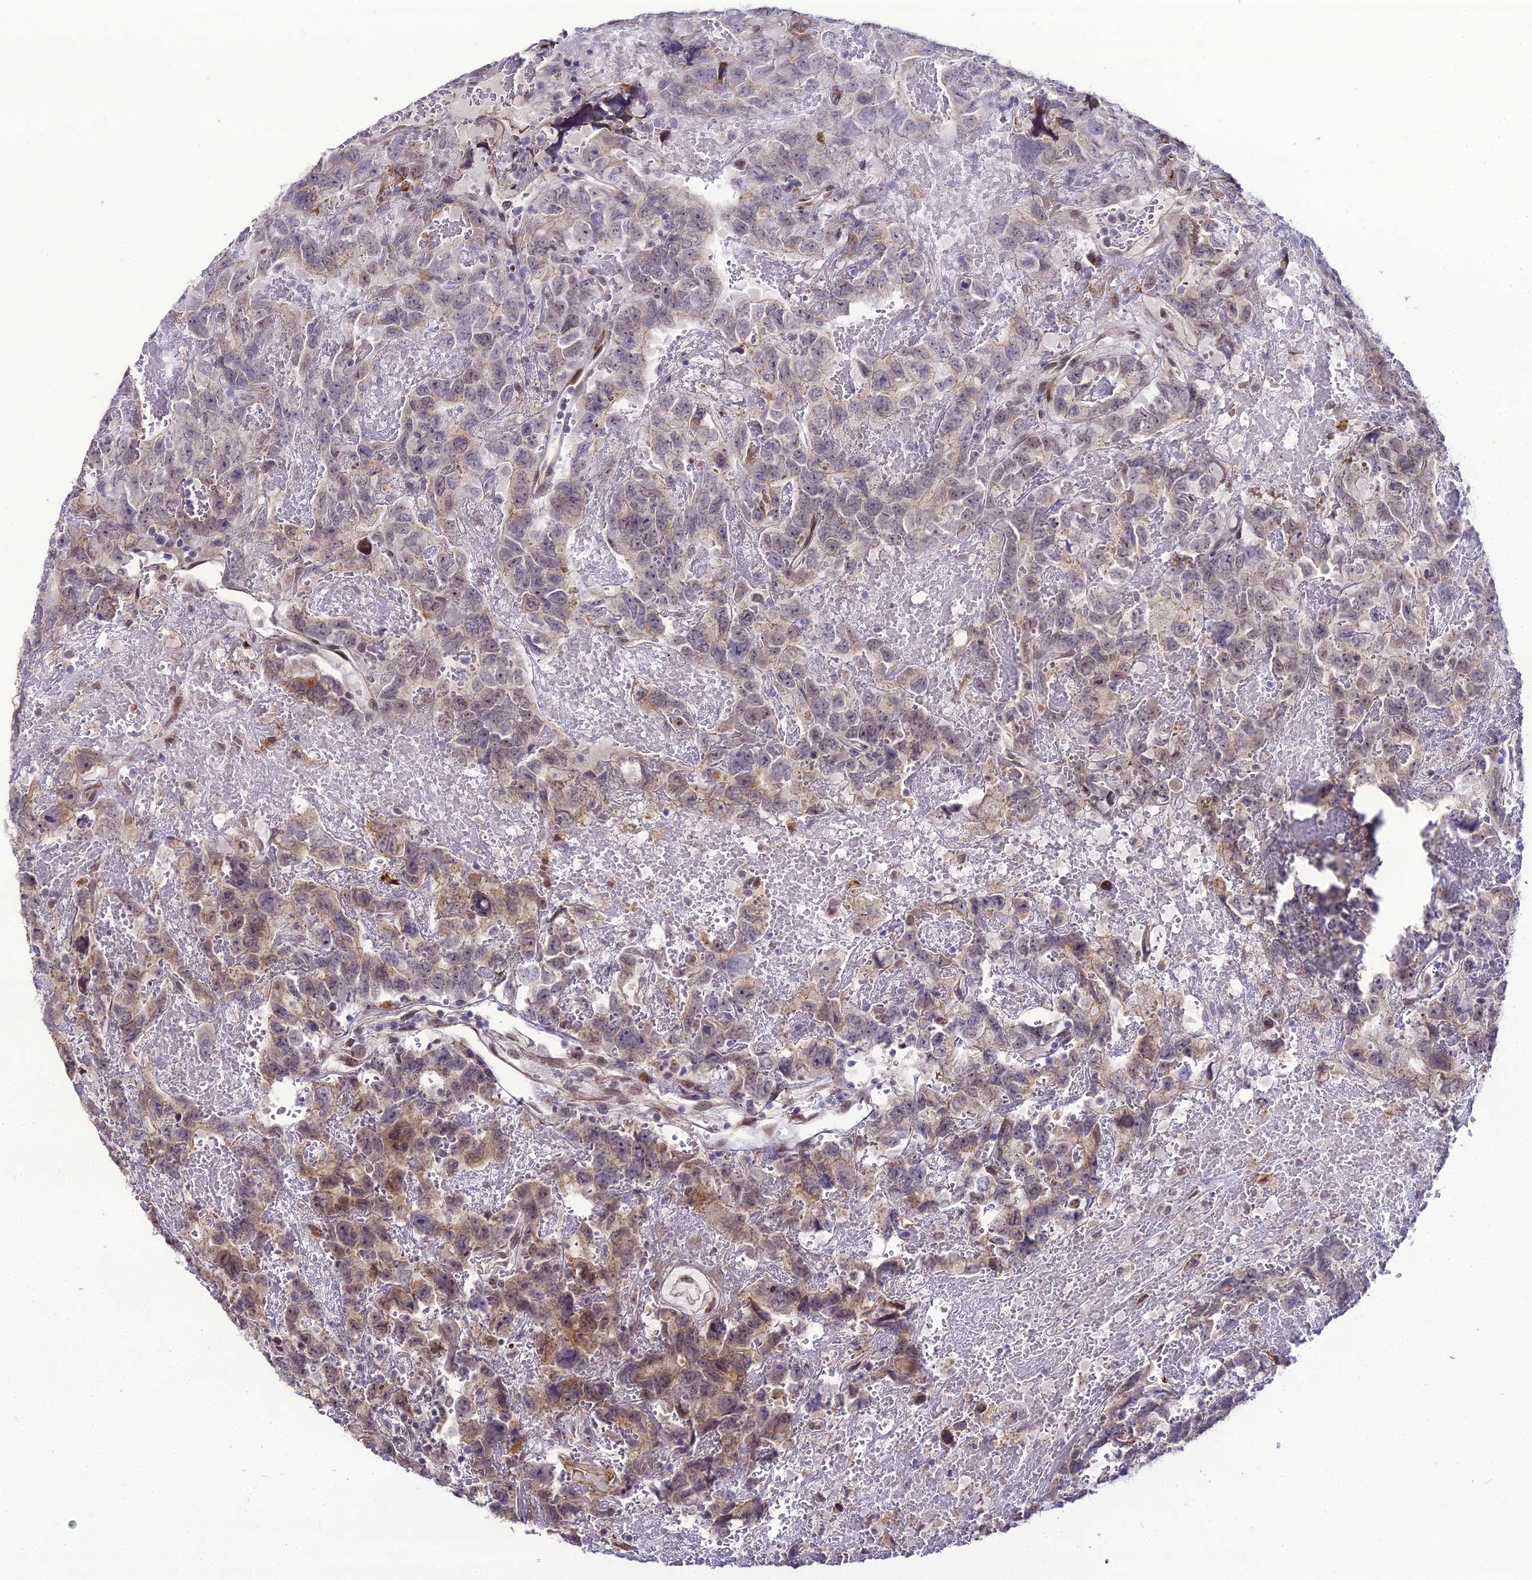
{"staining": {"intensity": "moderate", "quantity": "<25%", "location": "cytoplasmic/membranous"}, "tissue": "testis cancer", "cell_type": "Tumor cells", "image_type": "cancer", "snomed": [{"axis": "morphology", "description": "Carcinoma, Embryonal, NOS"}, {"axis": "topography", "description": "Testis"}], "caption": "Human testis embryonal carcinoma stained with a brown dye displays moderate cytoplasmic/membranous positive expression in about <25% of tumor cells.", "gene": "TROAP", "patient": {"sex": "male", "age": 45}}